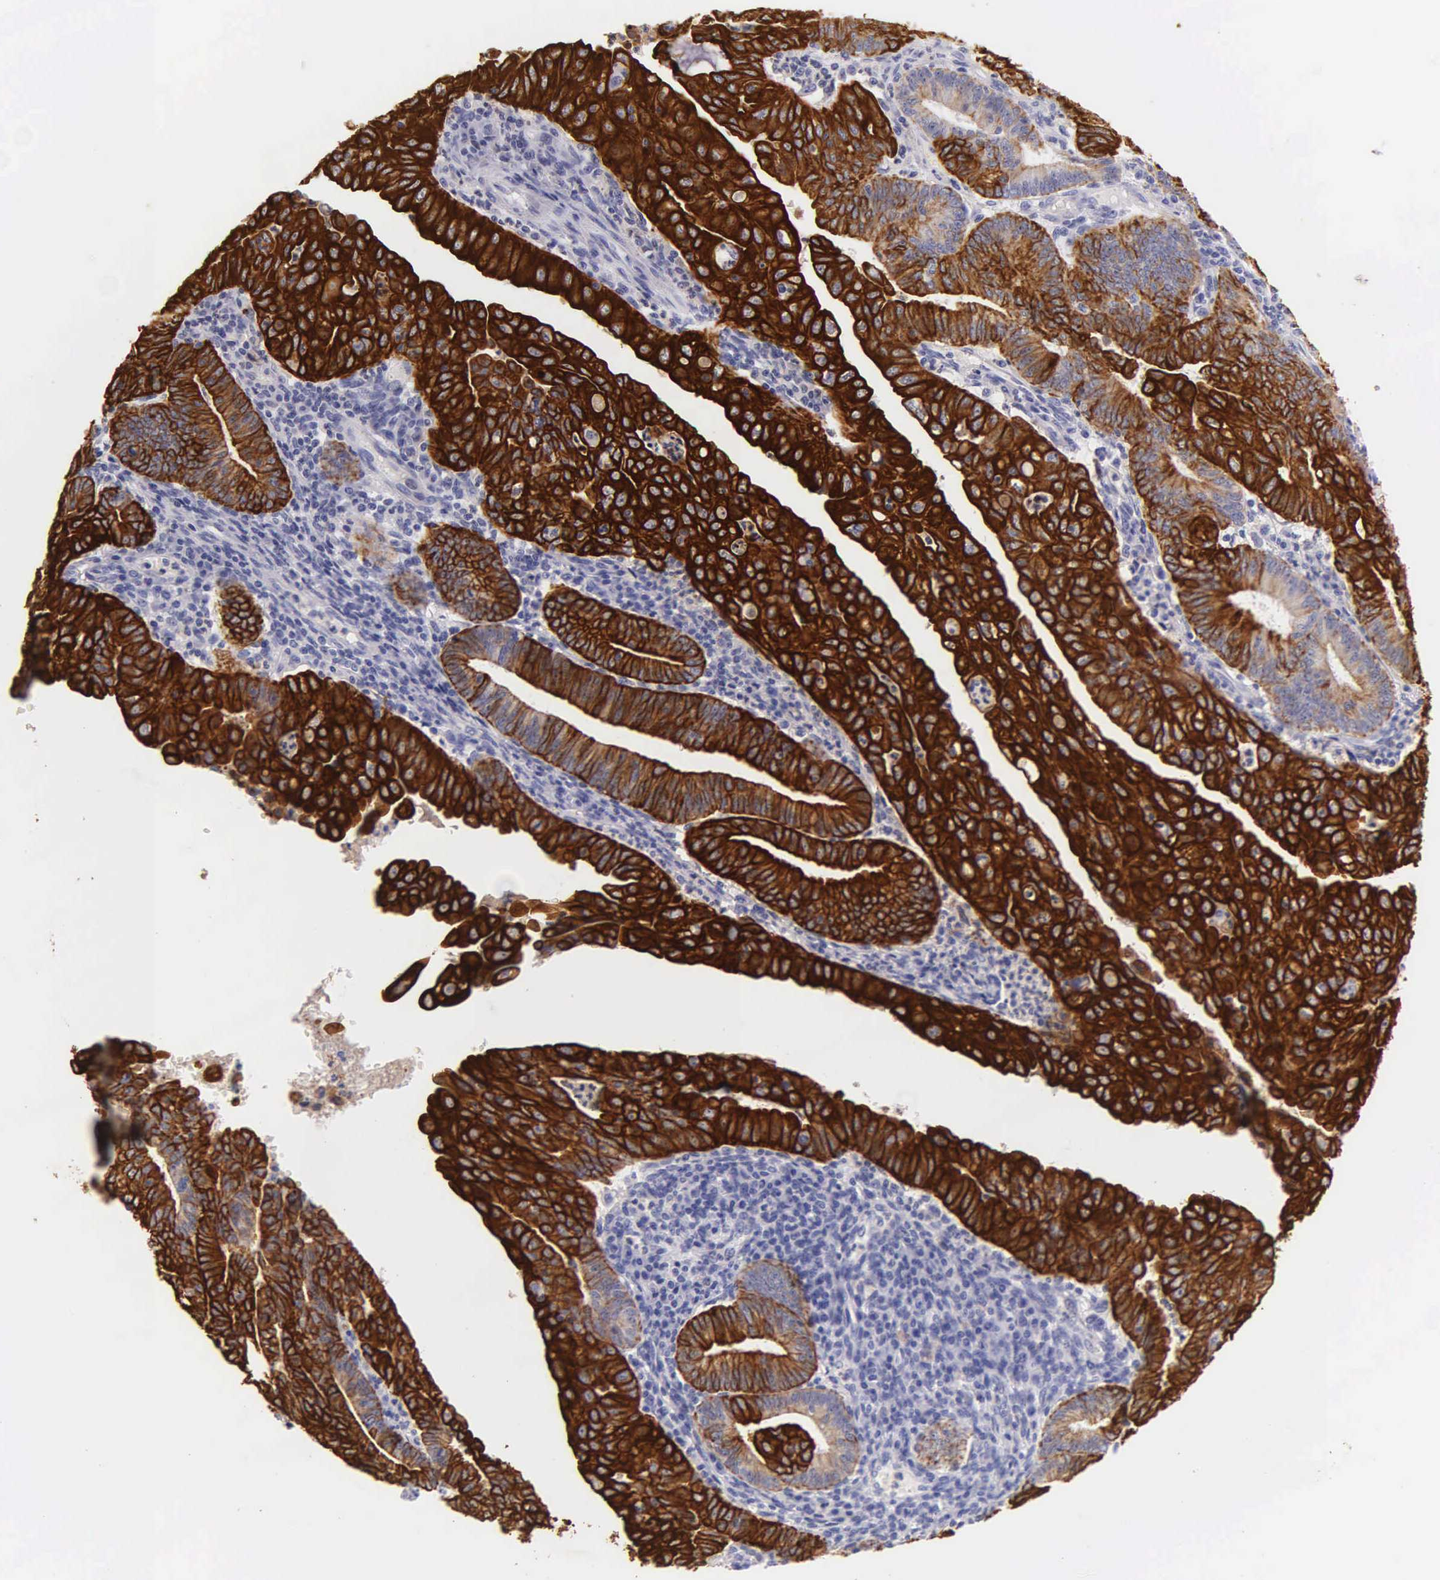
{"staining": {"intensity": "strong", "quantity": ">75%", "location": "cytoplasmic/membranous"}, "tissue": "endometrial cancer", "cell_type": "Tumor cells", "image_type": "cancer", "snomed": [{"axis": "morphology", "description": "Adenocarcinoma, NOS"}, {"axis": "topography", "description": "Endometrium"}], "caption": "Protein expression analysis of human endometrial adenocarcinoma reveals strong cytoplasmic/membranous positivity in approximately >75% of tumor cells.", "gene": "KRT17", "patient": {"sex": "female", "age": 60}}